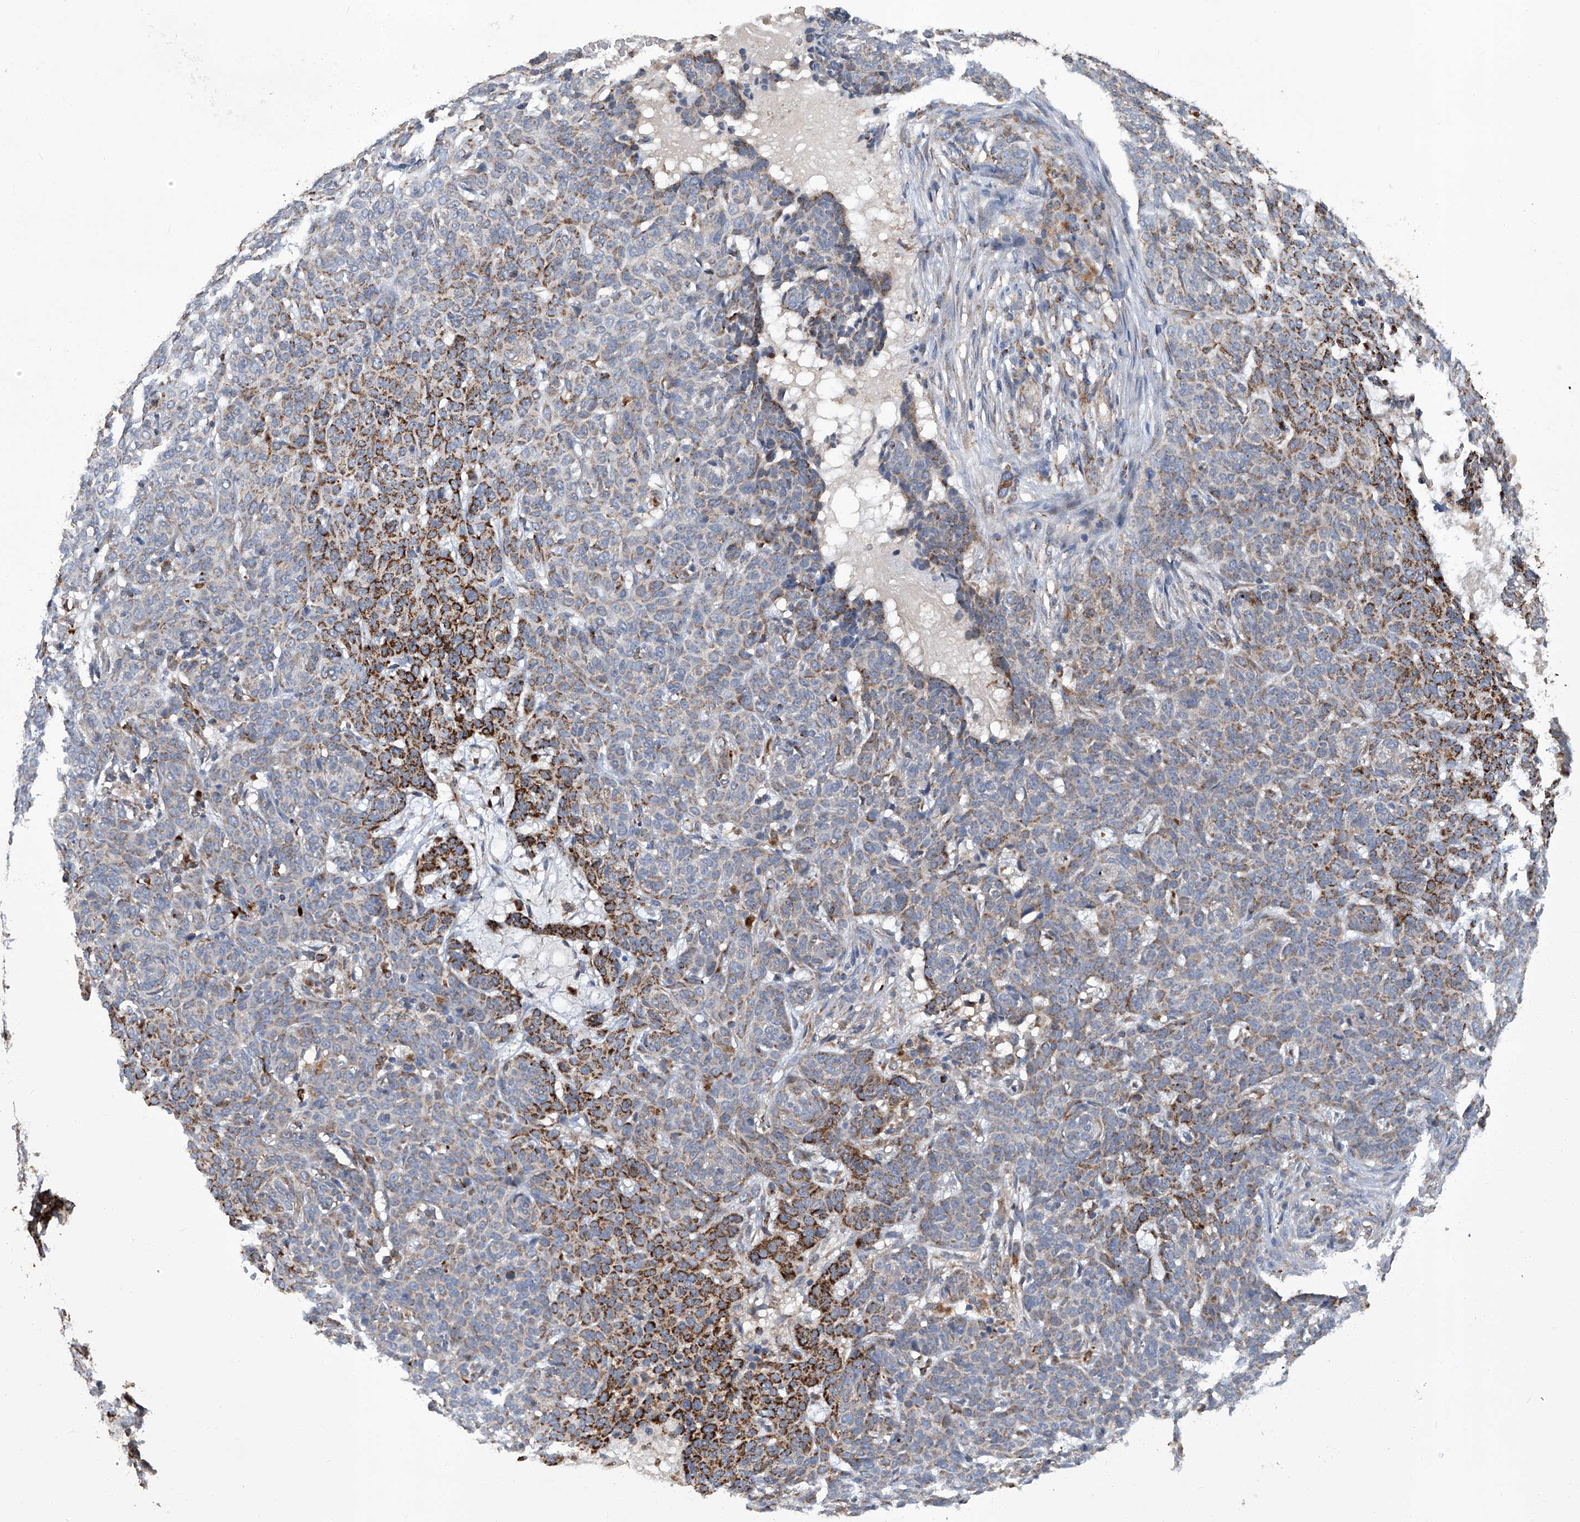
{"staining": {"intensity": "strong", "quantity": "25%-75%", "location": "cytoplasmic/membranous"}, "tissue": "skin cancer", "cell_type": "Tumor cells", "image_type": "cancer", "snomed": [{"axis": "morphology", "description": "Basal cell carcinoma"}, {"axis": "topography", "description": "Skin"}], "caption": "Skin cancer (basal cell carcinoma) tissue demonstrates strong cytoplasmic/membranous staining in about 25%-75% of tumor cells", "gene": "TNFRSF13B", "patient": {"sex": "male", "age": 85}}